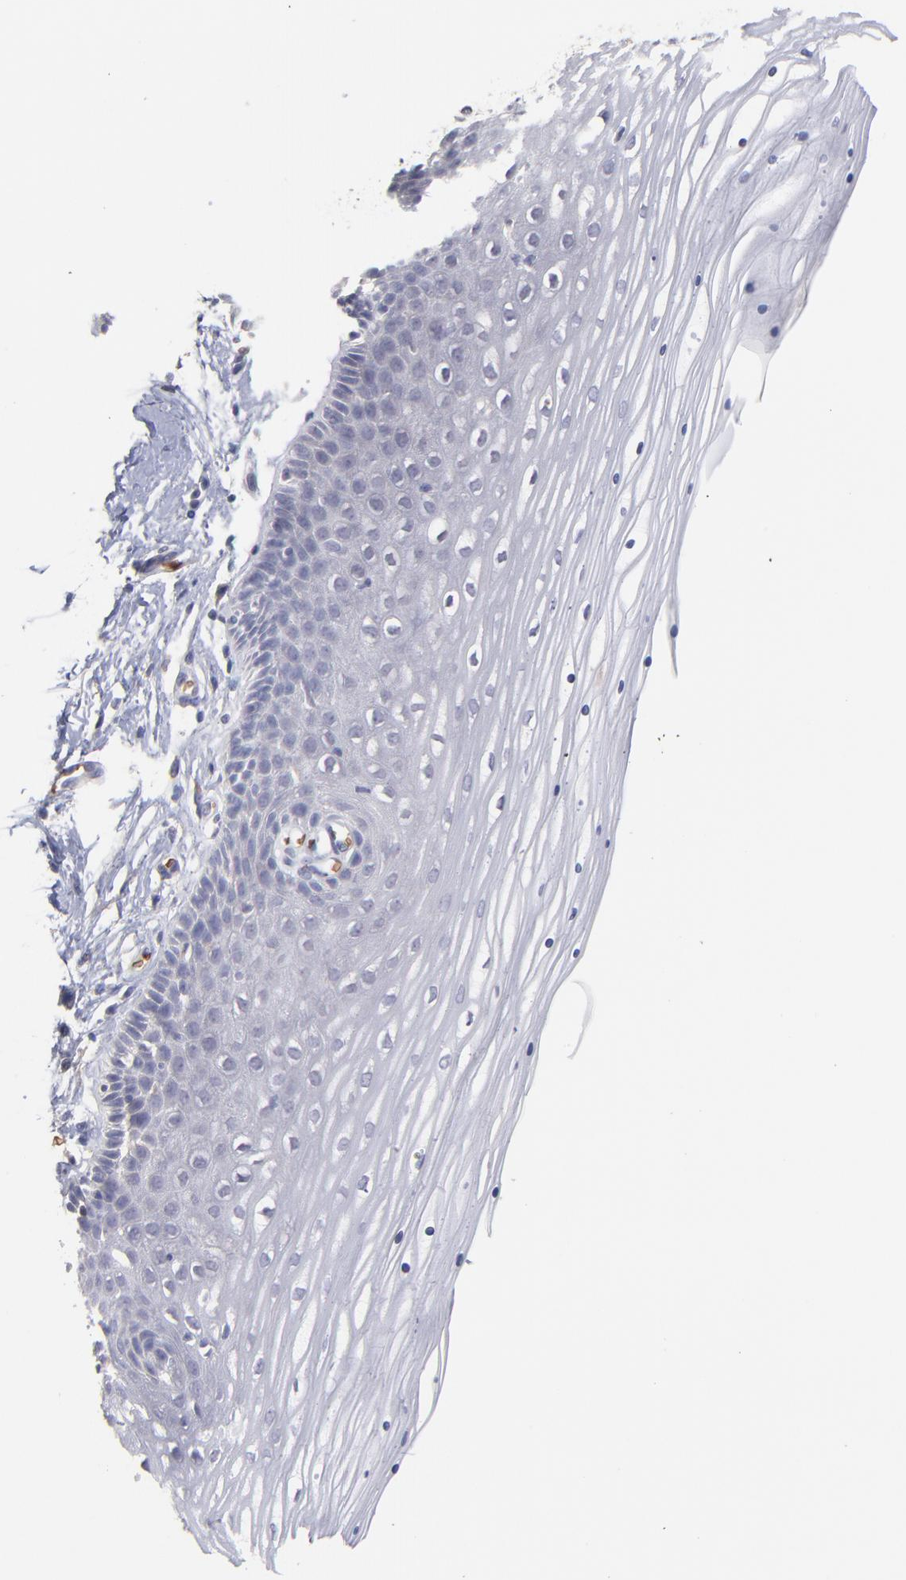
{"staining": {"intensity": "negative", "quantity": "none", "location": "none"}, "tissue": "cervix", "cell_type": "Glandular cells", "image_type": "normal", "snomed": [{"axis": "morphology", "description": "Normal tissue, NOS"}, {"axis": "topography", "description": "Cervix"}], "caption": "The image displays no staining of glandular cells in normal cervix.", "gene": "F13B", "patient": {"sex": "female", "age": 39}}